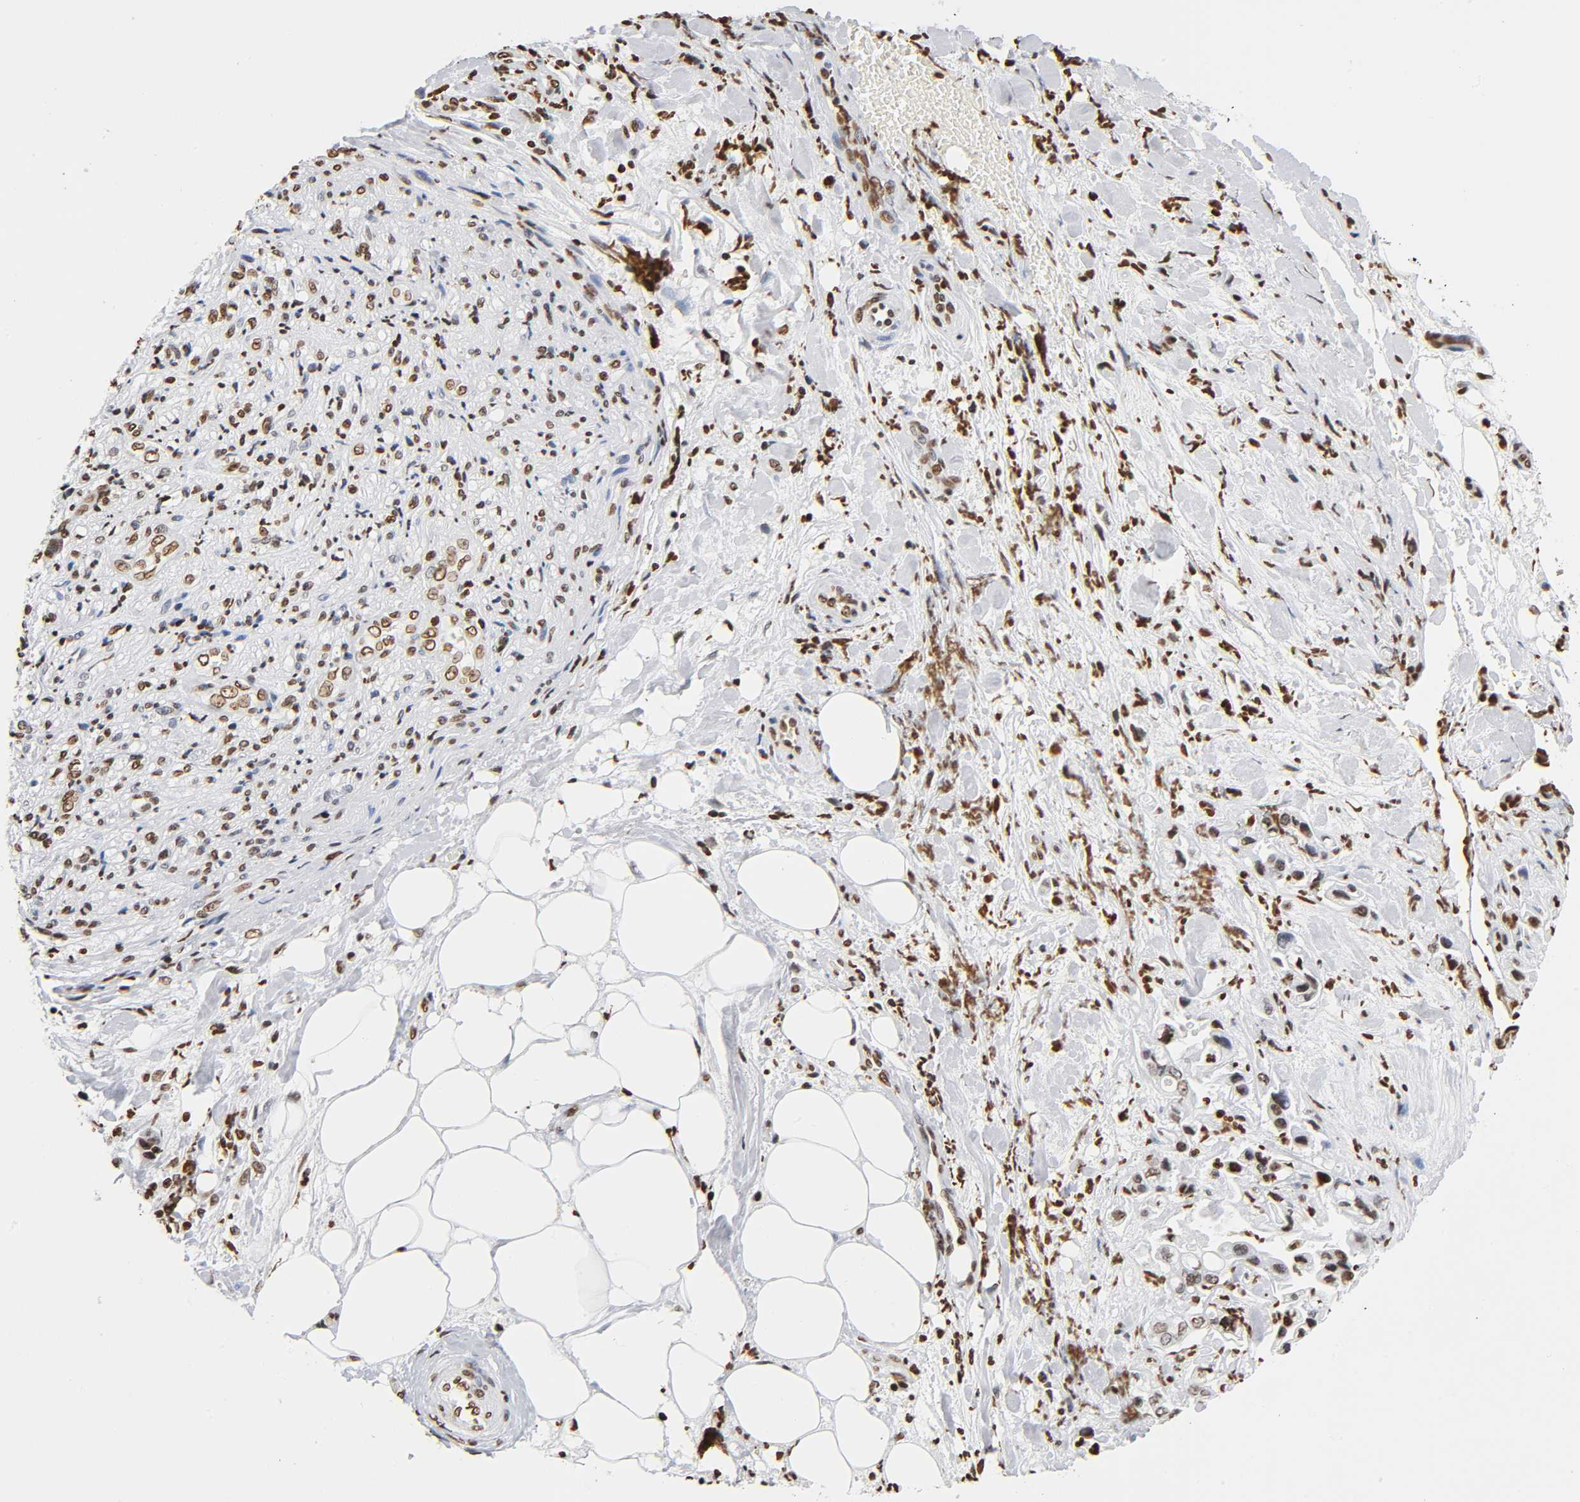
{"staining": {"intensity": "moderate", "quantity": ">75%", "location": "nuclear"}, "tissue": "pancreatic cancer", "cell_type": "Tumor cells", "image_type": "cancer", "snomed": [{"axis": "morphology", "description": "Adenocarcinoma, NOS"}, {"axis": "topography", "description": "Pancreas"}], "caption": "Protein expression analysis of human pancreatic adenocarcinoma reveals moderate nuclear expression in about >75% of tumor cells.", "gene": "HOXA6", "patient": {"sex": "male", "age": 70}}